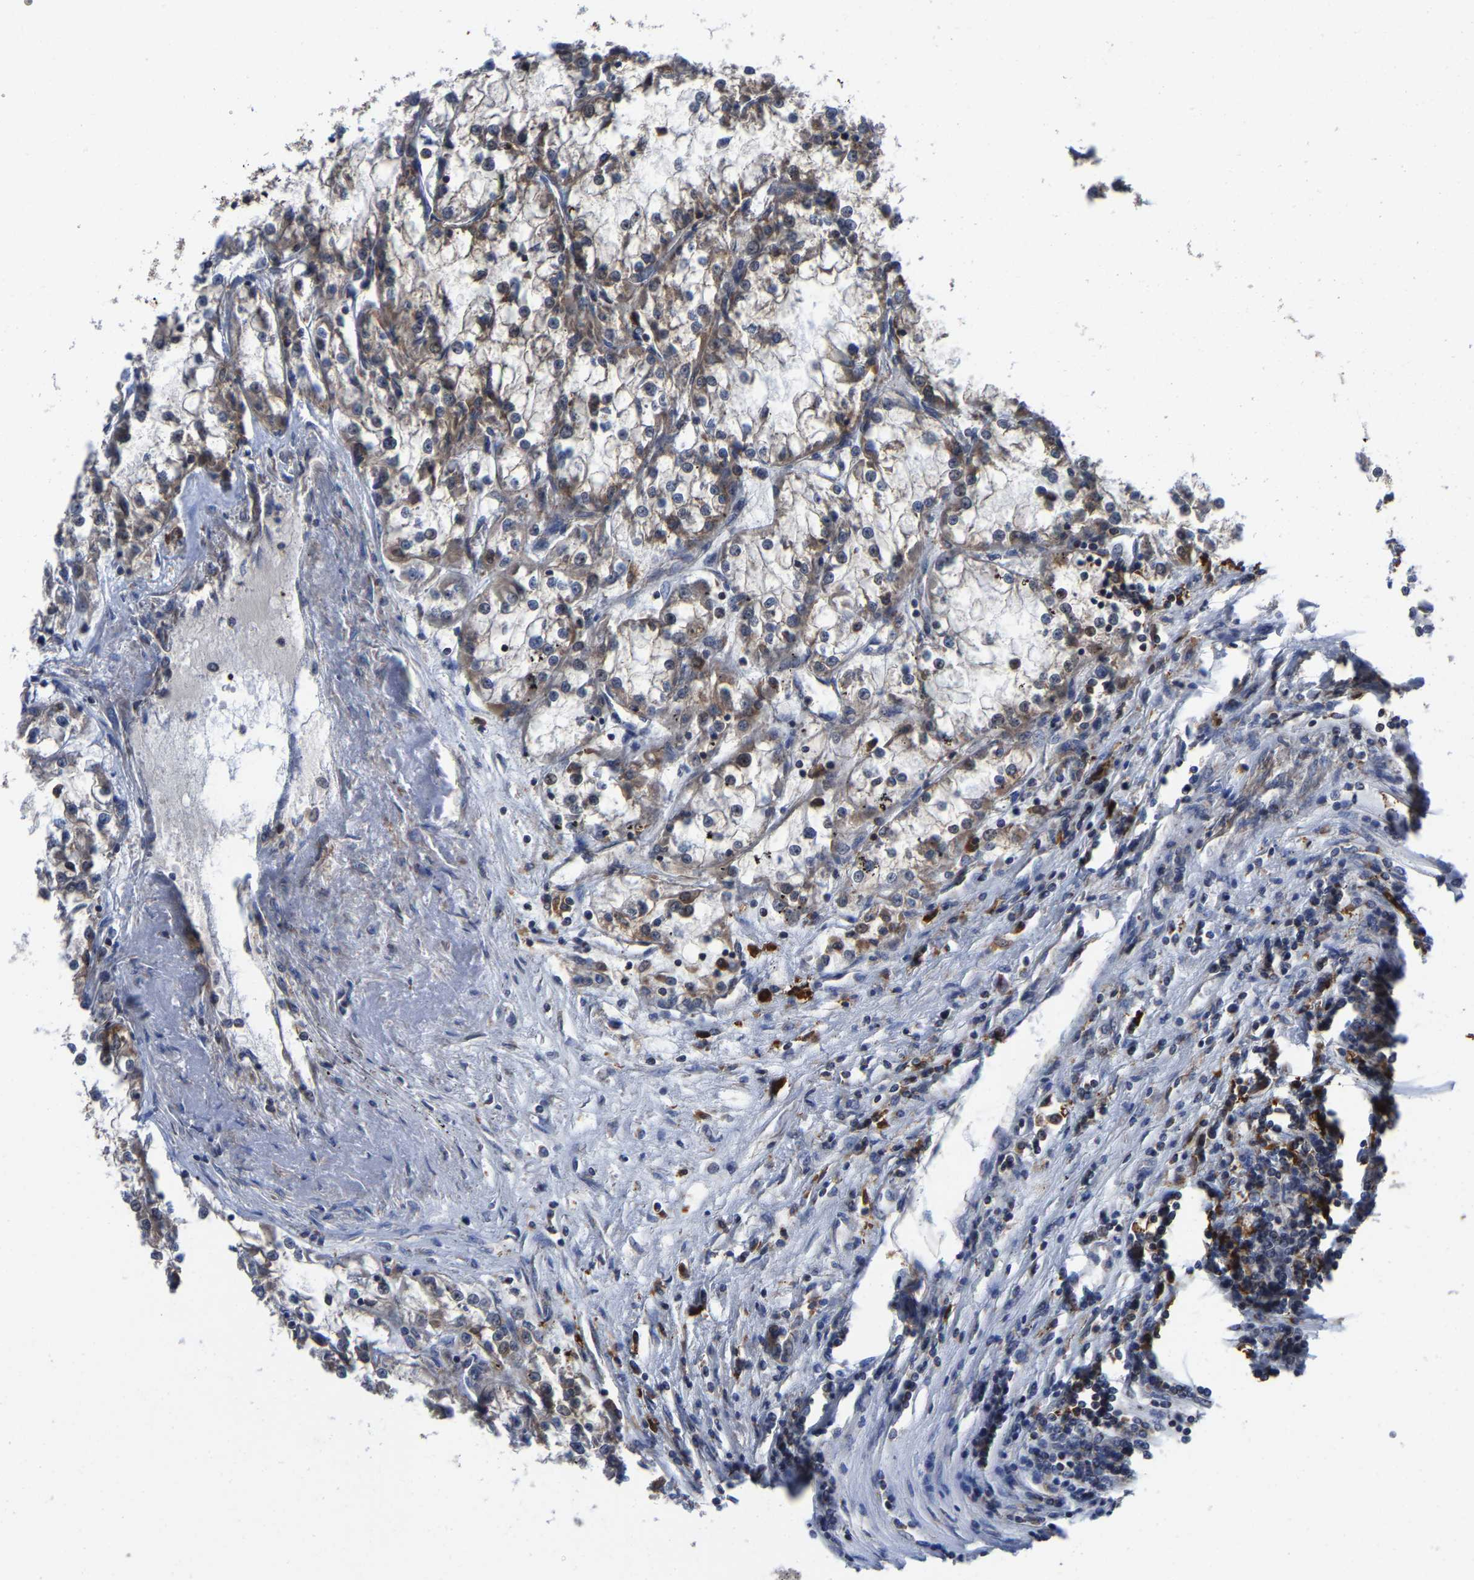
{"staining": {"intensity": "negative", "quantity": "none", "location": "none"}, "tissue": "renal cancer", "cell_type": "Tumor cells", "image_type": "cancer", "snomed": [{"axis": "morphology", "description": "Adenocarcinoma, NOS"}, {"axis": "topography", "description": "Kidney"}], "caption": "This micrograph is of adenocarcinoma (renal) stained with IHC to label a protein in brown with the nuclei are counter-stained blue. There is no staining in tumor cells.", "gene": "PFKFB3", "patient": {"sex": "female", "age": 52}}